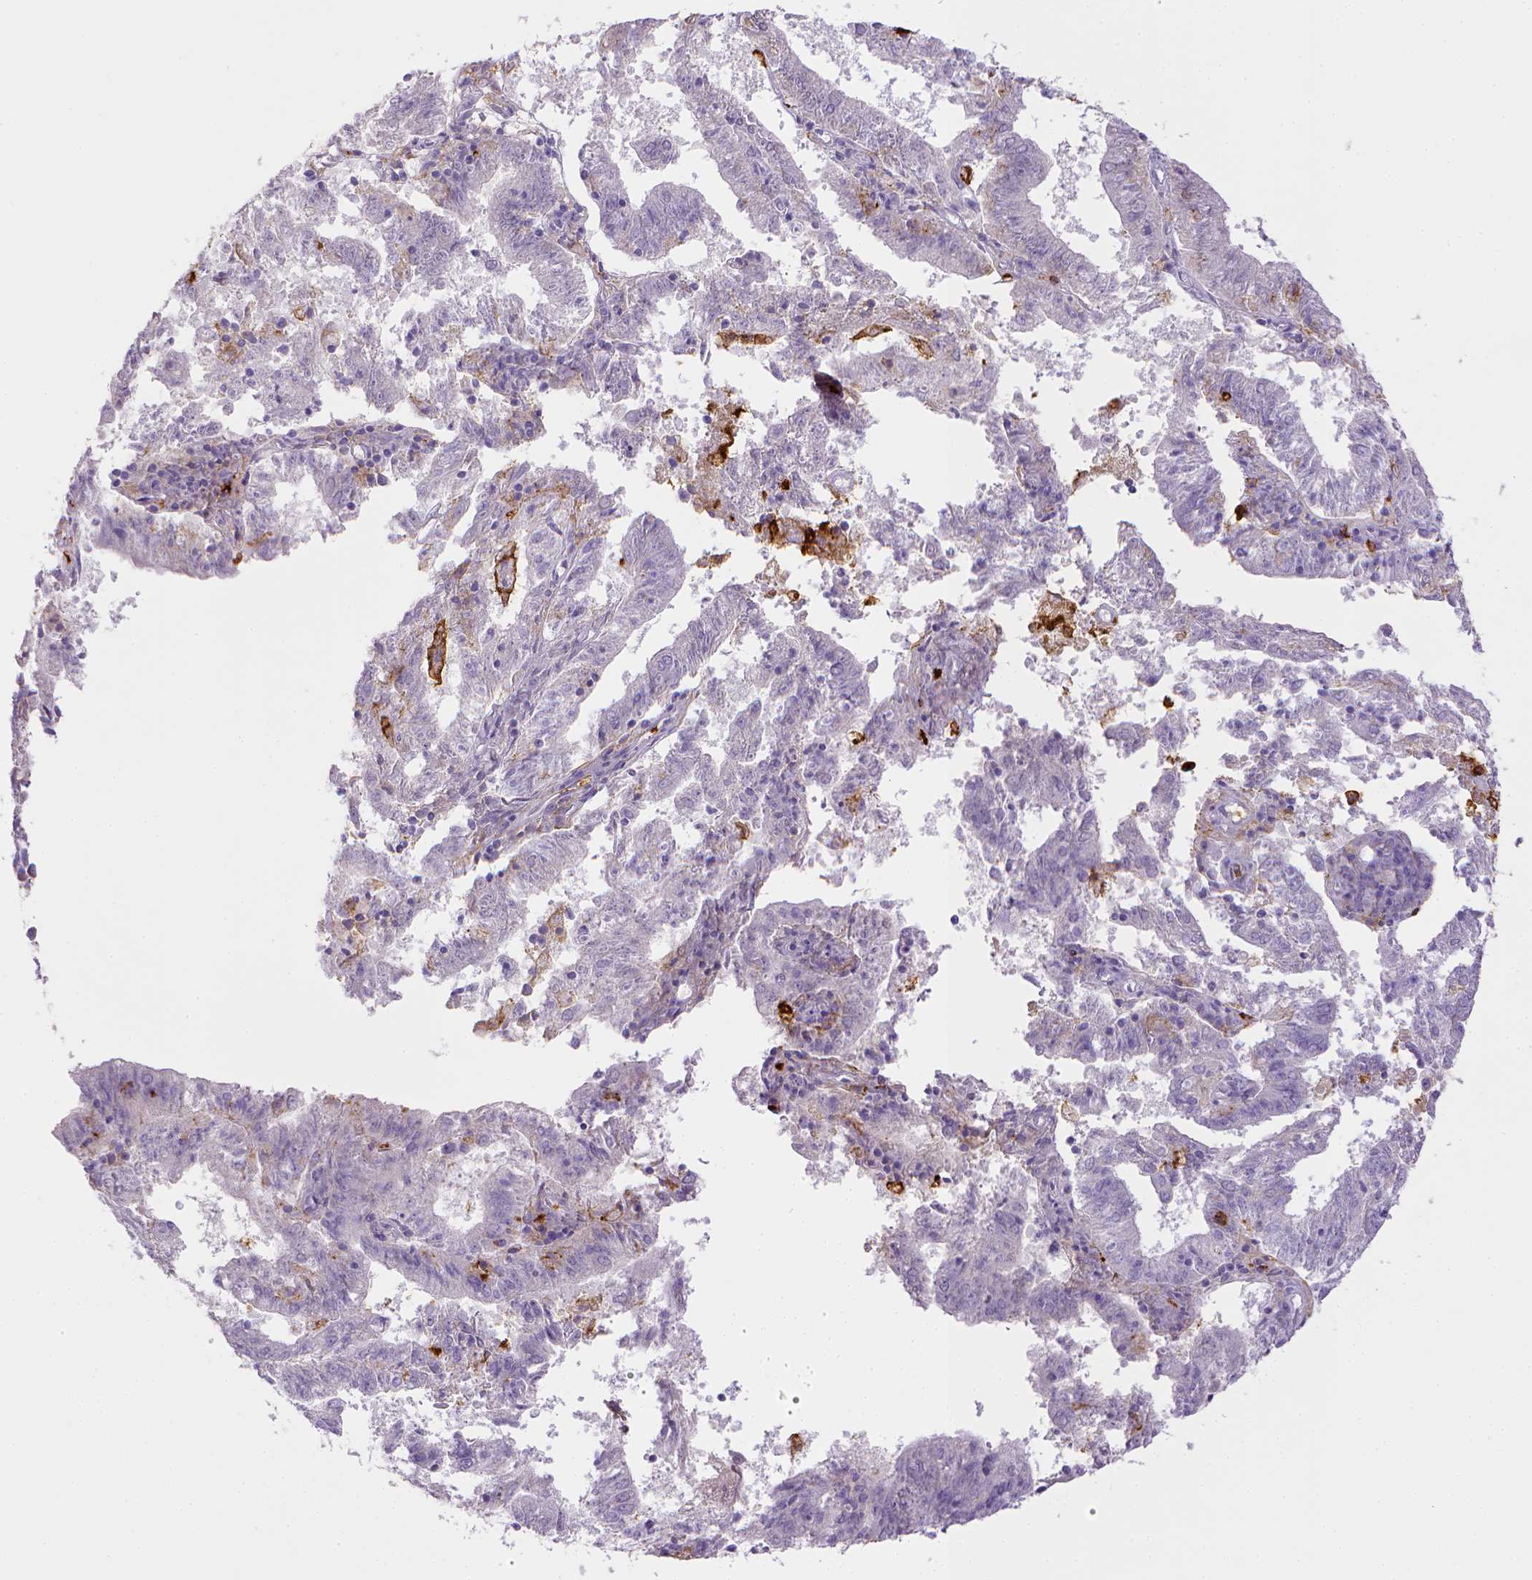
{"staining": {"intensity": "negative", "quantity": "none", "location": "none"}, "tissue": "endometrial cancer", "cell_type": "Tumor cells", "image_type": "cancer", "snomed": [{"axis": "morphology", "description": "Adenocarcinoma, NOS"}, {"axis": "topography", "description": "Endometrium"}], "caption": "A photomicrograph of human endometrial cancer (adenocarcinoma) is negative for staining in tumor cells. Brightfield microscopy of immunohistochemistry (IHC) stained with DAB (3,3'-diaminobenzidine) (brown) and hematoxylin (blue), captured at high magnification.", "gene": "ITGAM", "patient": {"sex": "female", "age": 82}}